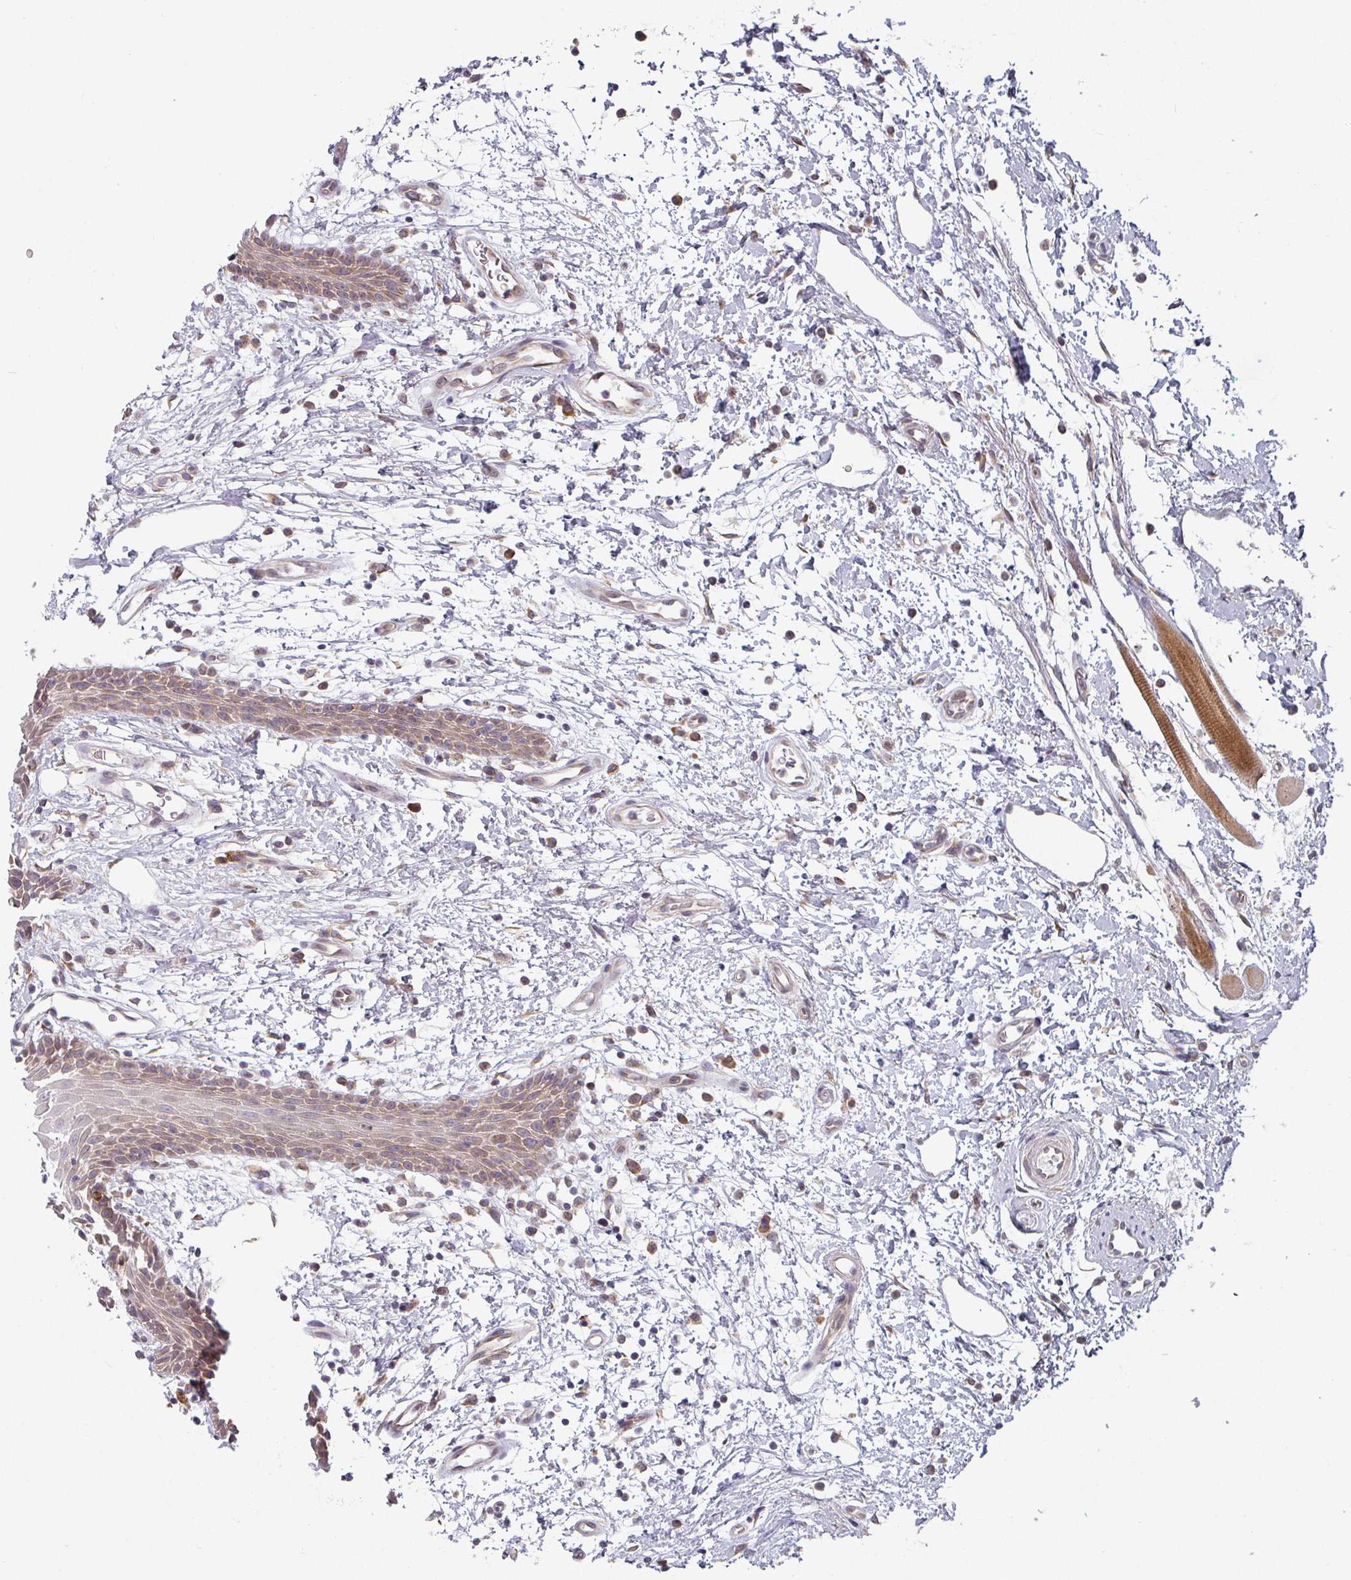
{"staining": {"intensity": "moderate", "quantity": "25%-75%", "location": "cytoplasmic/membranous"}, "tissue": "oral mucosa", "cell_type": "Squamous epithelial cells", "image_type": "normal", "snomed": [{"axis": "morphology", "description": "Normal tissue, NOS"}, {"axis": "topography", "description": "Oral tissue"}, {"axis": "topography", "description": "Tounge, NOS"}], "caption": "IHC (DAB) staining of unremarkable human oral mucosa shows moderate cytoplasmic/membranous protein staining in approximately 25%-75% of squamous epithelial cells.", "gene": "TAPT1", "patient": {"sex": "female", "age": 59}}